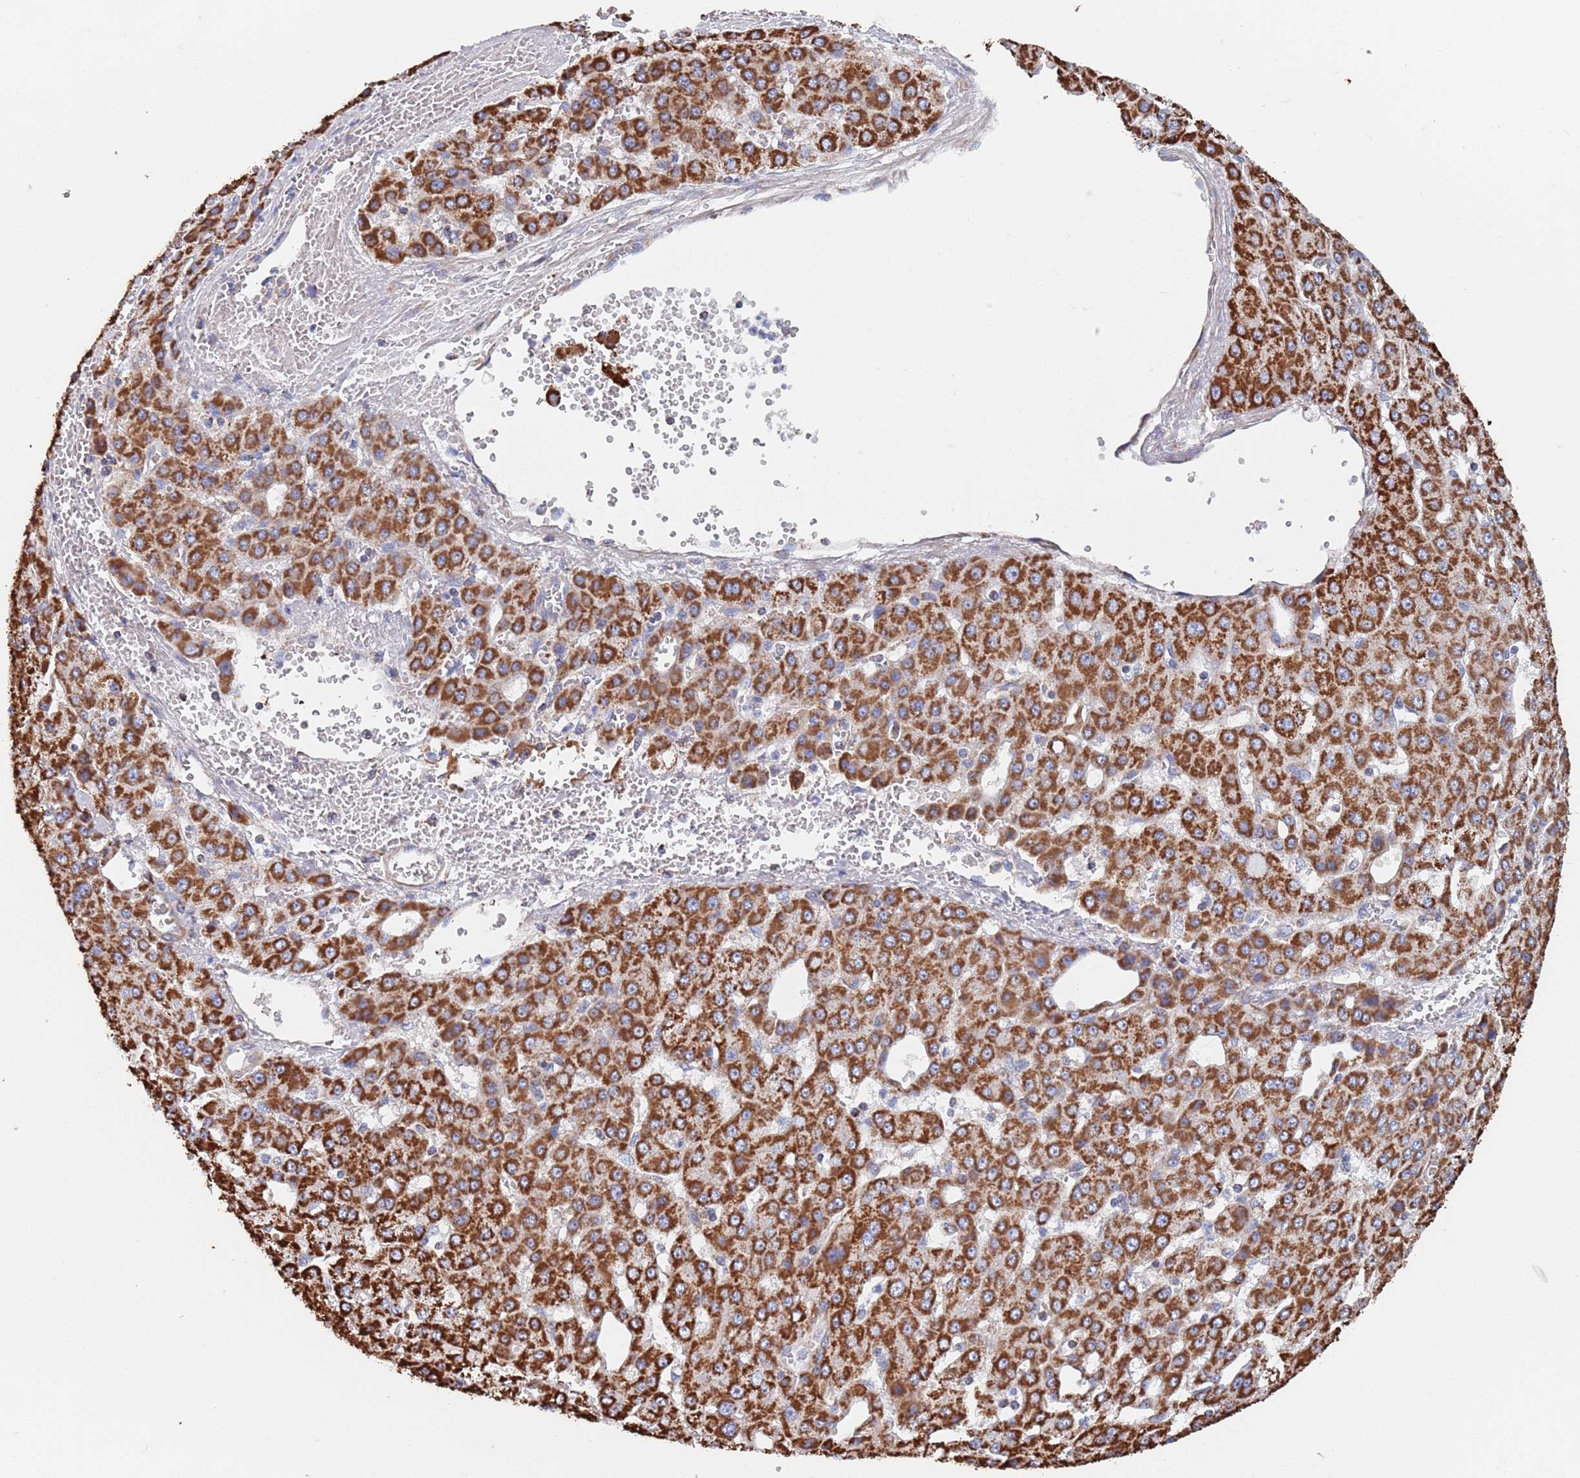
{"staining": {"intensity": "strong", "quantity": ">75%", "location": "cytoplasmic/membranous"}, "tissue": "liver cancer", "cell_type": "Tumor cells", "image_type": "cancer", "snomed": [{"axis": "morphology", "description": "Carcinoma, Hepatocellular, NOS"}, {"axis": "topography", "description": "Liver"}], "caption": "Immunohistochemical staining of liver cancer (hepatocellular carcinoma) displays strong cytoplasmic/membranous protein expression in approximately >75% of tumor cells. (DAB = brown stain, brightfield microscopy at high magnification).", "gene": "PGP", "patient": {"sex": "male", "age": 47}}